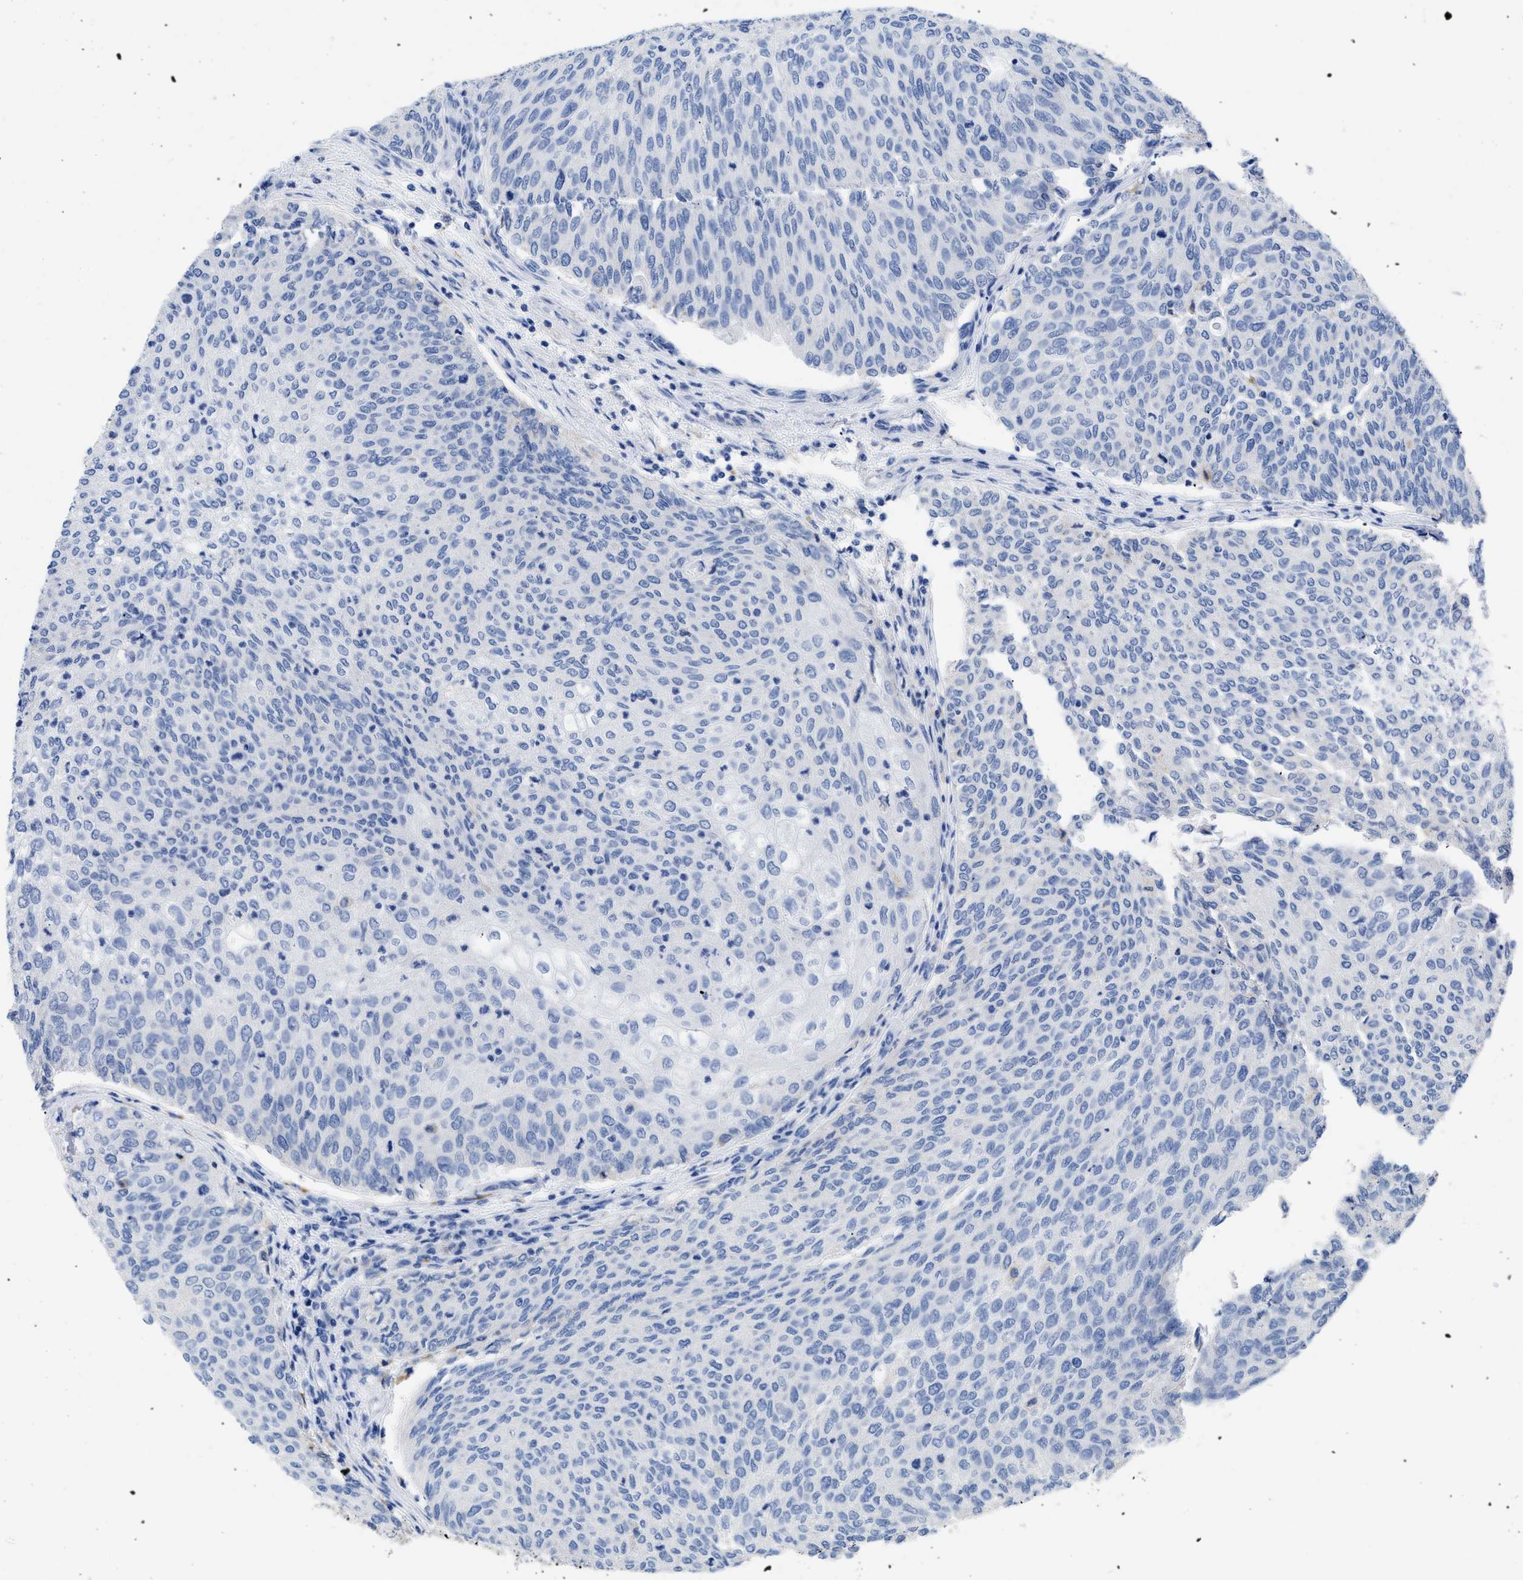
{"staining": {"intensity": "negative", "quantity": "none", "location": "none"}, "tissue": "urothelial cancer", "cell_type": "Tumor cells", "image_type": "cancer", "snomed": [{"axis": "morphology", "description": "Urothelial carcinoma, Low grade"}, {"axis": "topography", "description": "Urinary bladder"}], "caption": "The micrograph demonstrates no significant expression in tumor cells of low-grade urothelial carcinoma. (DAB immunohistochemistry visualized using brightfield microscopy, high magnification).", "gene": "APOBEC2", "patient": {"sex": "female", "age": 79}}